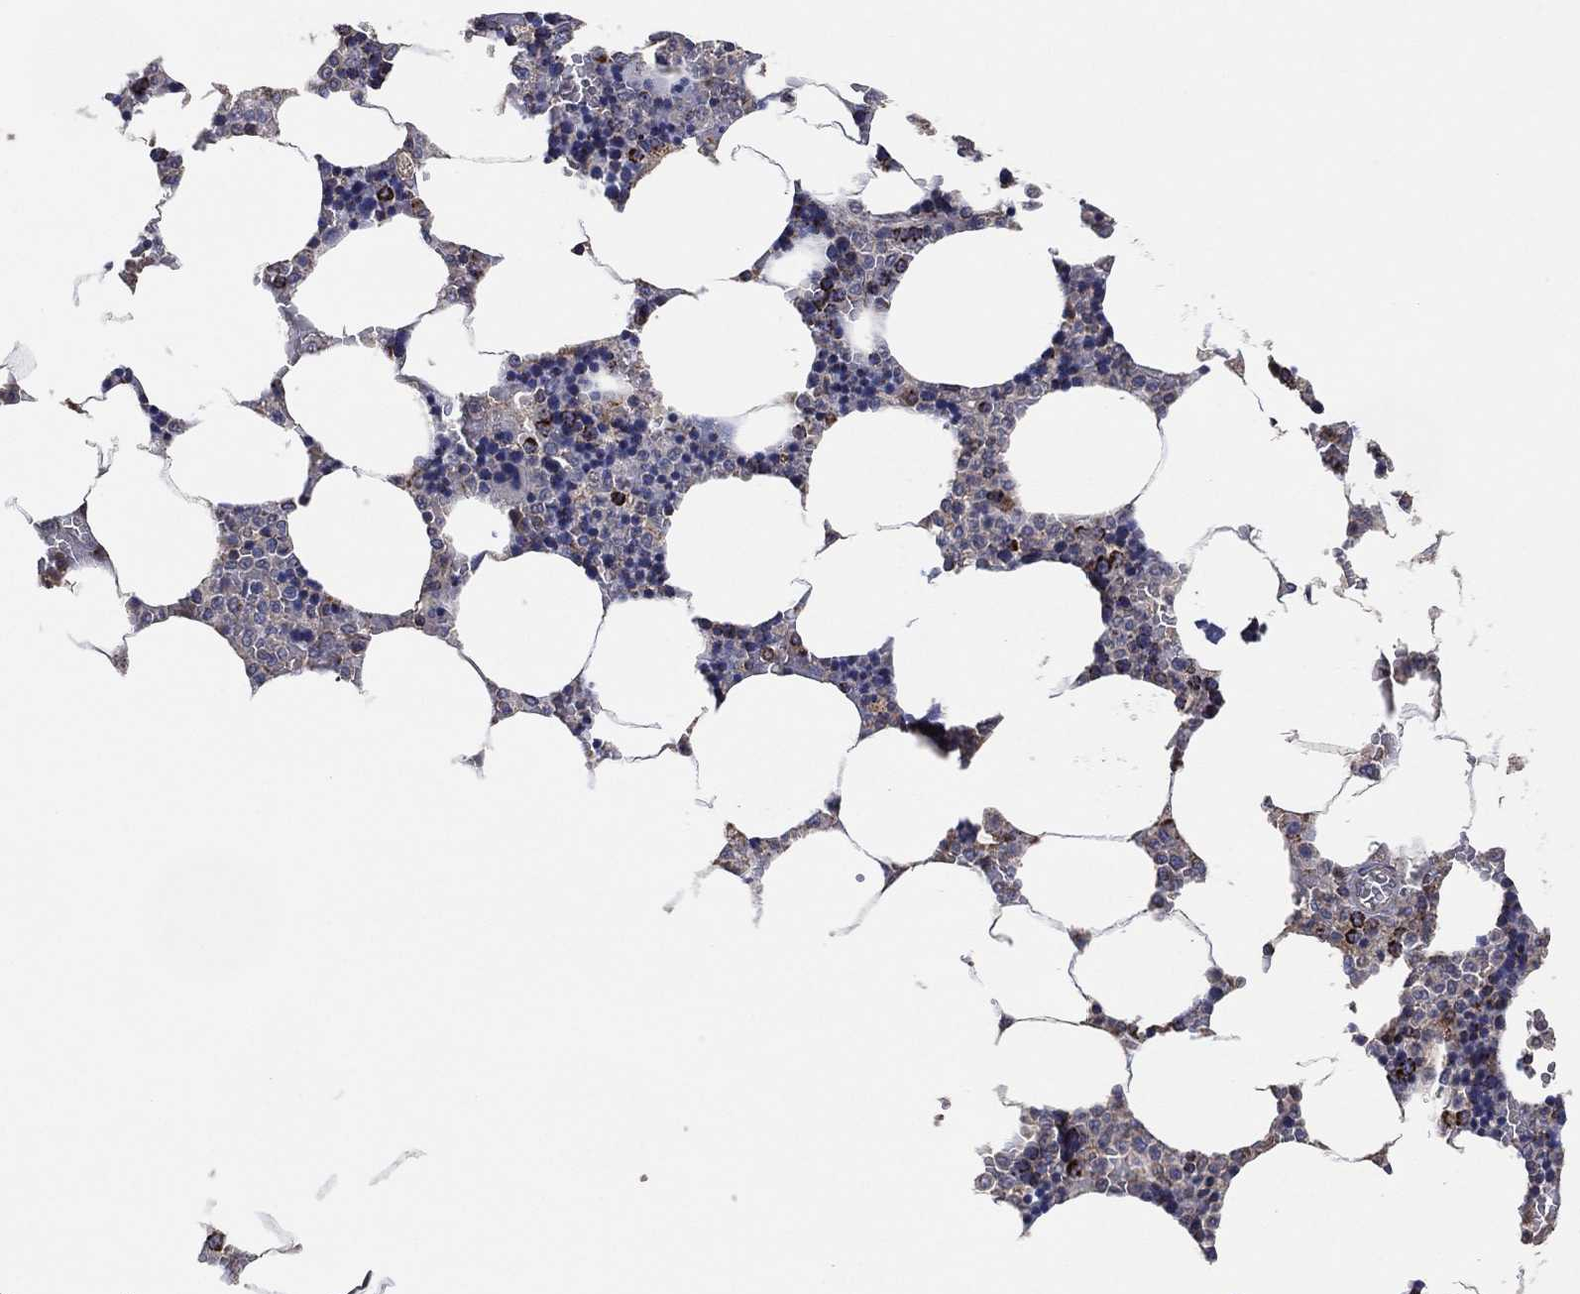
{"staining": {"intensity": "strong", "quantity": "<25%", "location": "cytoplasmic/membranous"}, "tissue": "bone marrow", "cell_type": "Hematopoietic cells", "image_type": "normal", "snomed": [{"axis": "morphology", "description": "Normal tissue, NOS"}, {"axis": "topography", "description": "Bone marrow"}], "caption": "Immunohistochemistry (IHC) of benign human bone marrow displays medium levels of strong cytoplasmic/membranous staining in about <25% of hematopoietic cells.", "gene": "LIMD1", "patient": {"sex": "male", "age": 63}}